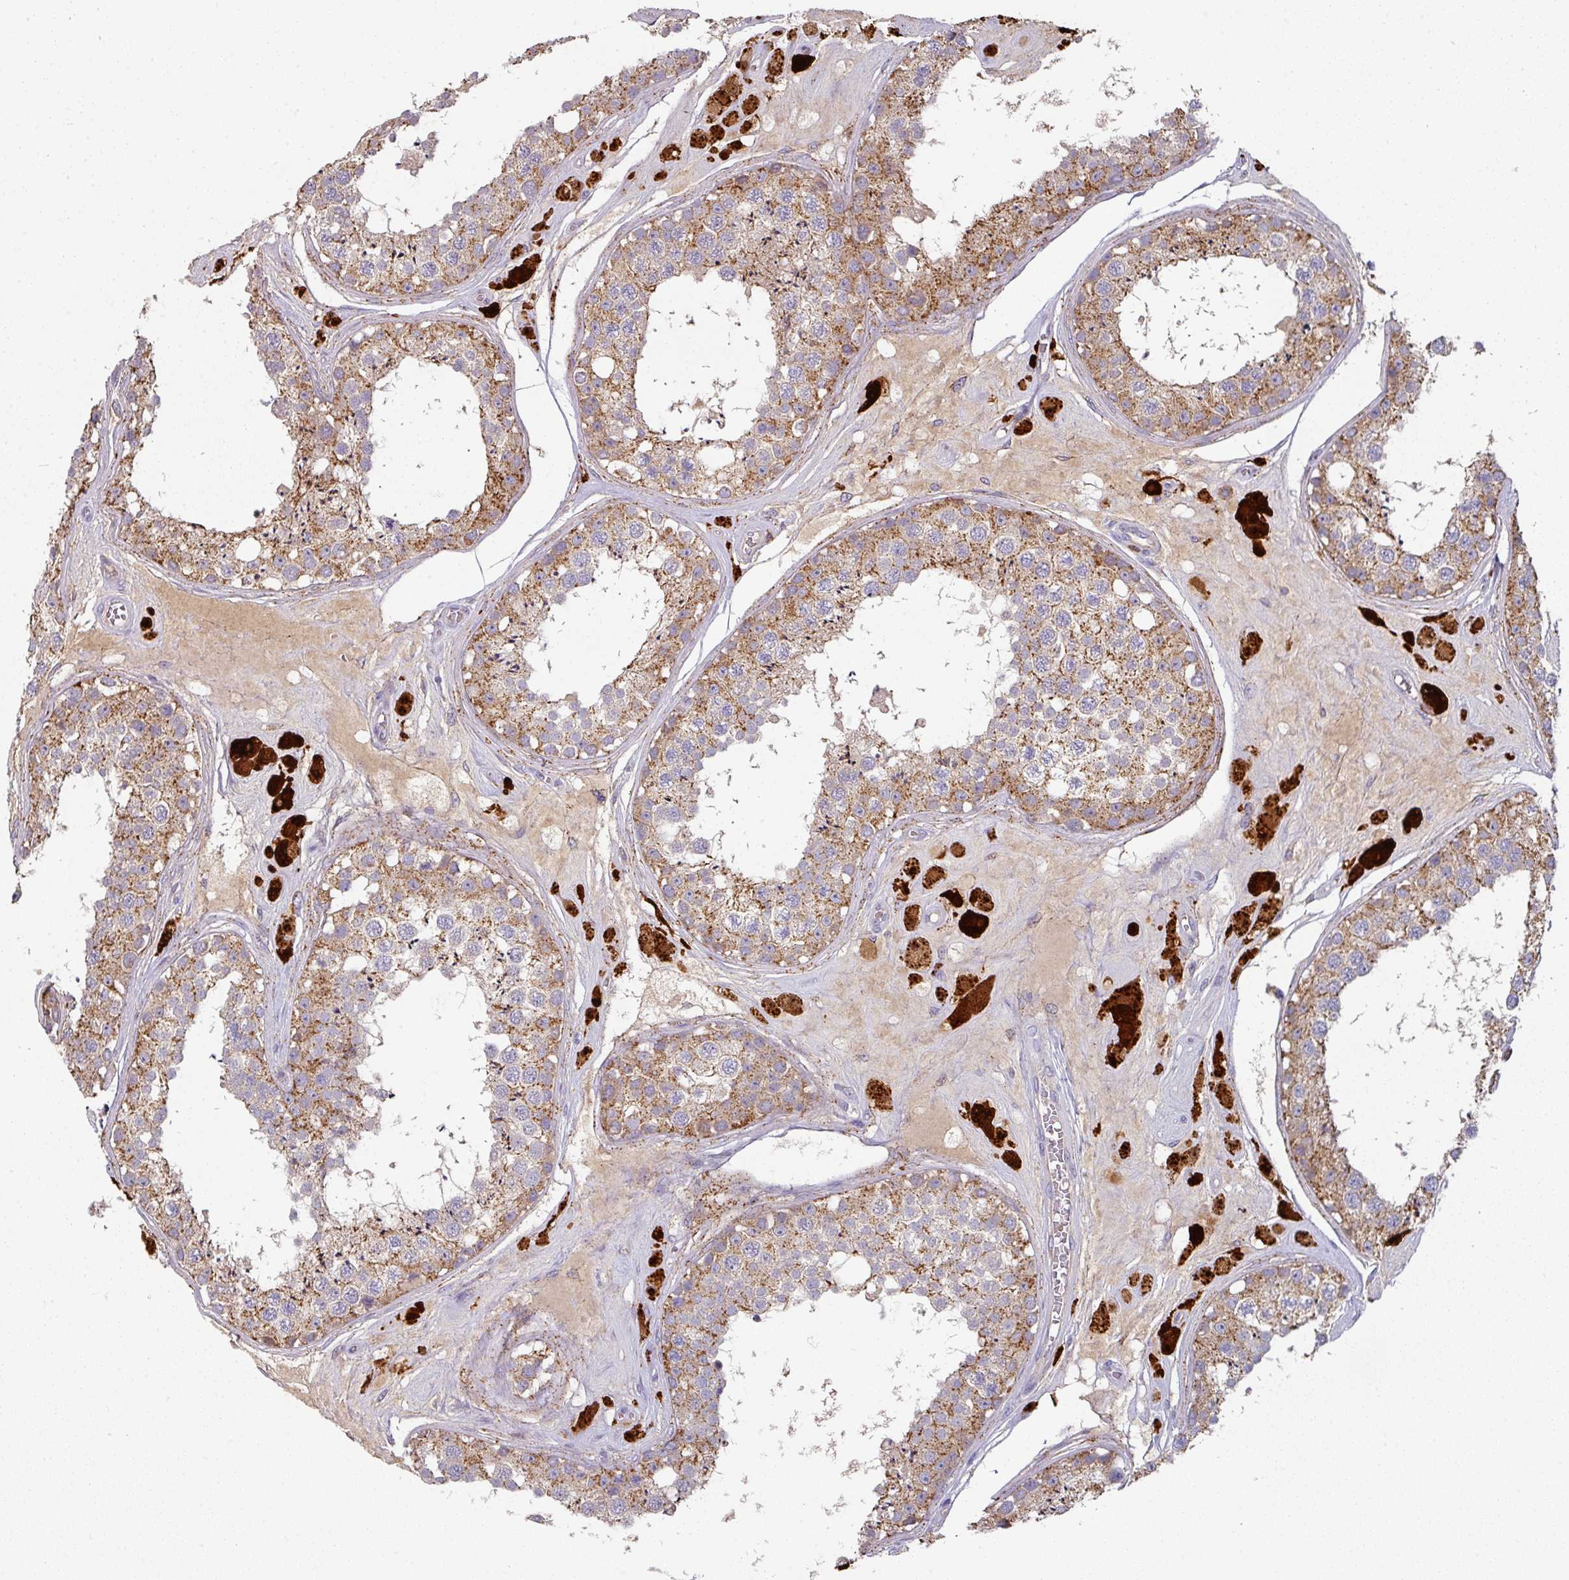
{"staining": {"intensity": "moderate", "quantity": ">75%", "location": "cytoplasmic/membranous"}, "tissue": "testis", "cell_type": "Cells in seminiferous ducts", "image_type": "normal", "snomed": [{"axis": "morphology", "description": "Normal tissue, NOS"}, {"axis": "topography", "description": "Testis"}], "caption": "Immunohistochemical staining of benign testis displays moderate cytoplasmic/membranous protein positivity in approximately >75% of cells in seminiferous ducts.", "gene": "CD3G", "patient": {"sex": "male", "age": 25}}